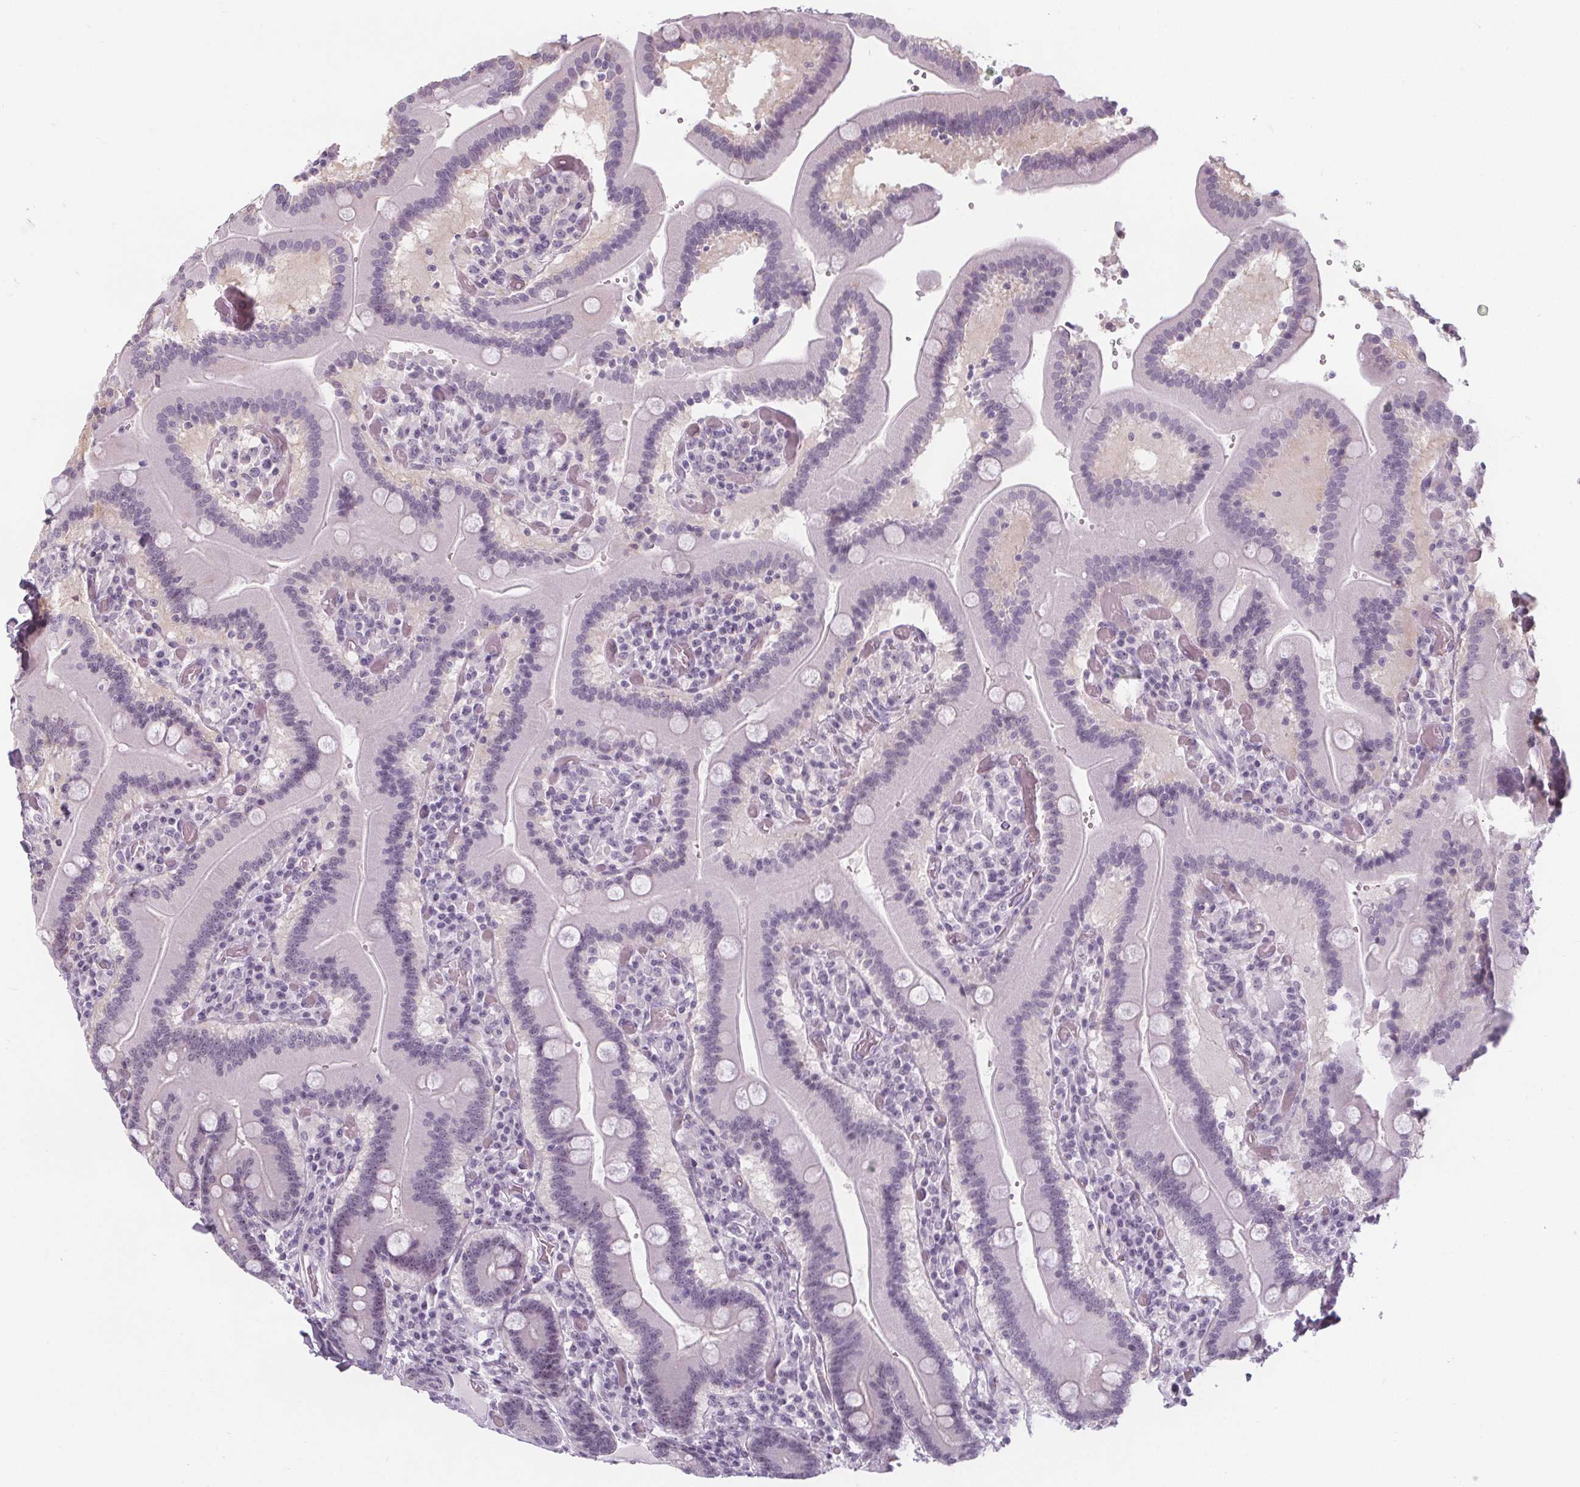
{"staining": {"intensity": "weak", "quantity": "<25%", "location": "nuclear"}, "tissue": "duodenum", "cell_type": "Glandular cells", "image_type": "normal", "snomed": [{"axis": "morphology", "description": "Normal tissue, NOS"}, {"axis": "topography", "description": "Duodenum"}], "caption": "This is a micrograph of immunohistochemistry (IHC) staining of unremarkable duodenum, which shows no positivity in glandular cells.", "gene": "NOLC1", "patient": {"sex": "female", "age": 62}}